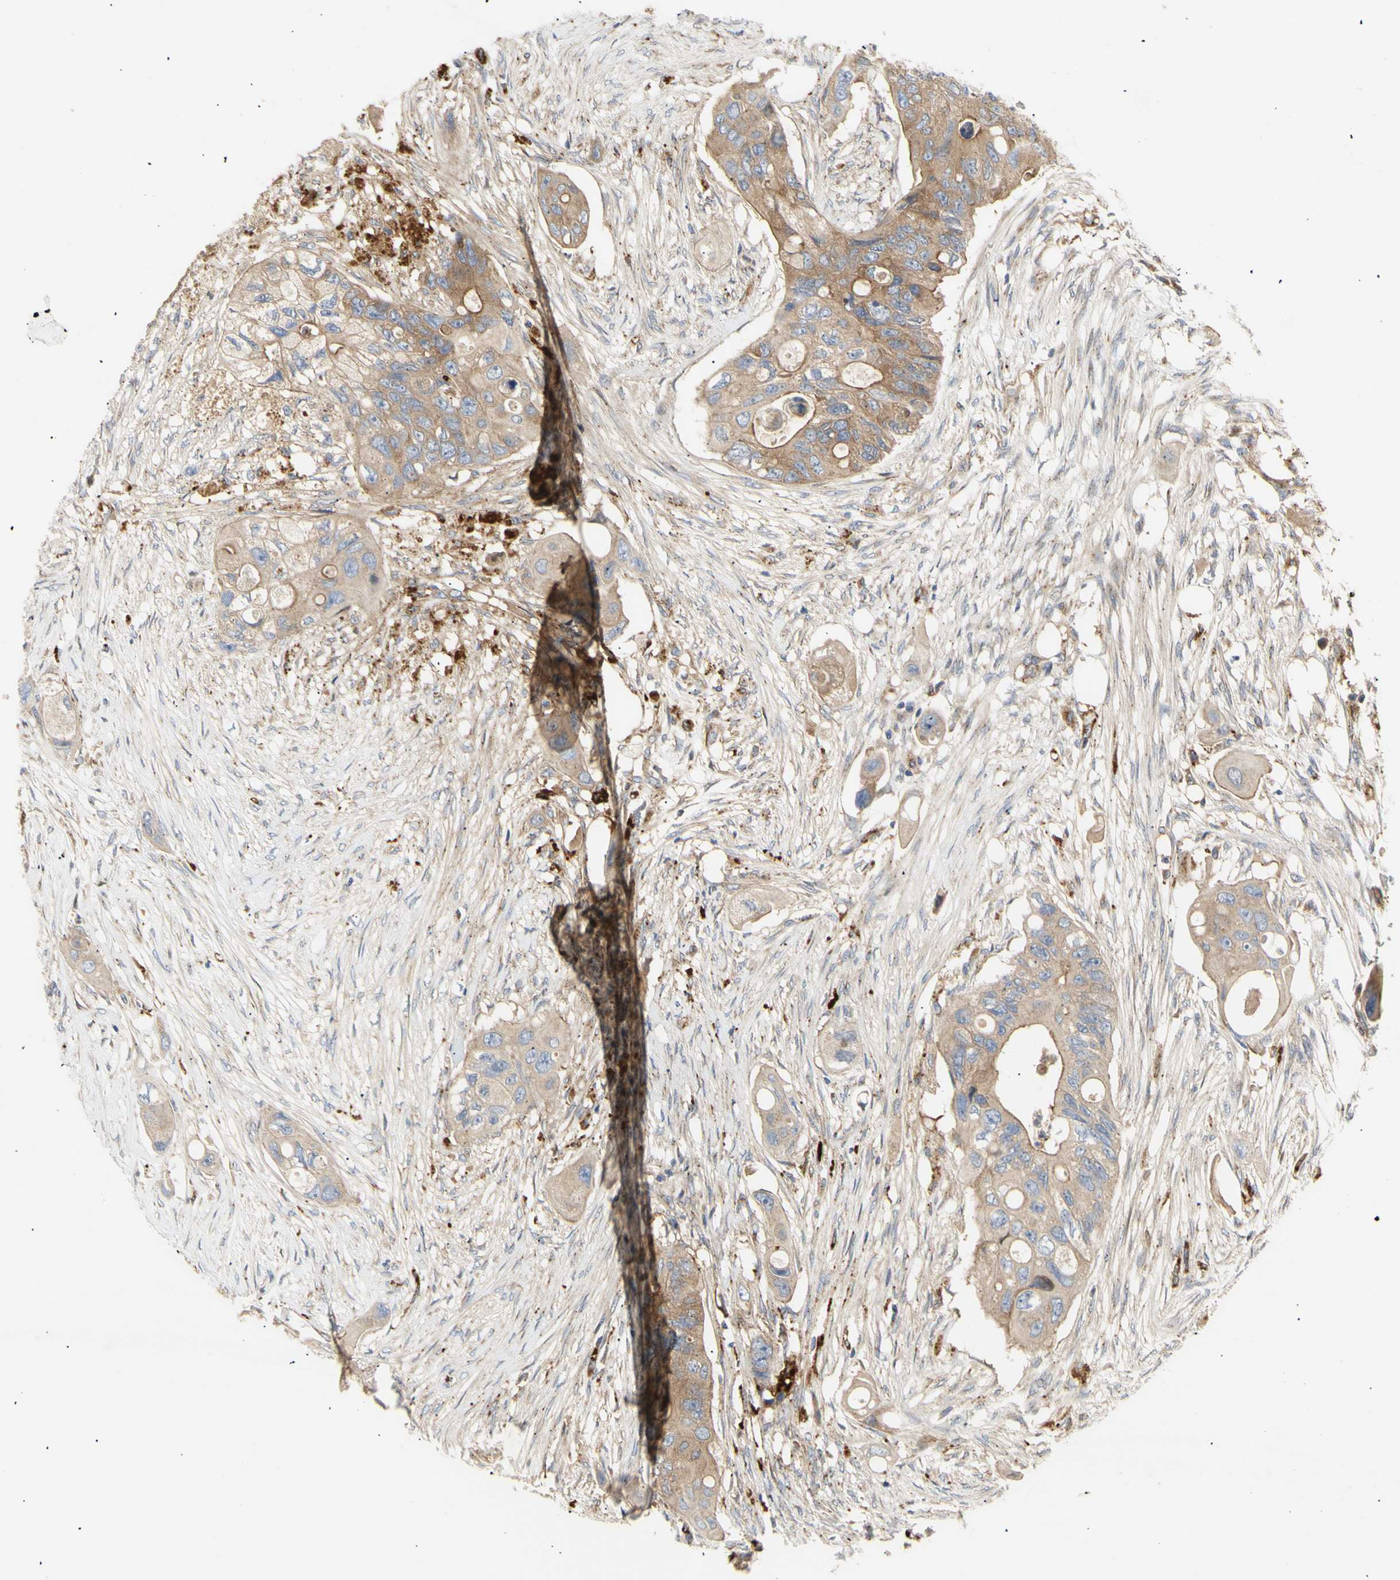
{"staining": {"intensity": "weak", "quantity": ">75%", "location": "cytoplasmic/membranous"}, "tissue": "colorectal cancer", "cell_type": "Tumor cells", "image_type": "cancer", "snomed": [{"axis": "morphology", "description": "Adenocarcinoma, NOS"}, {"axis": "topography", "description": "Colon"}], "caption": "Immunohistochemical staining of human colorectal cancer shows low levels of weak cytoplasmic/membranous protein positivity in about >75% of tumor cells.", "gene": "TUBG2", "patient": {"sex": "female", "age": 57}}